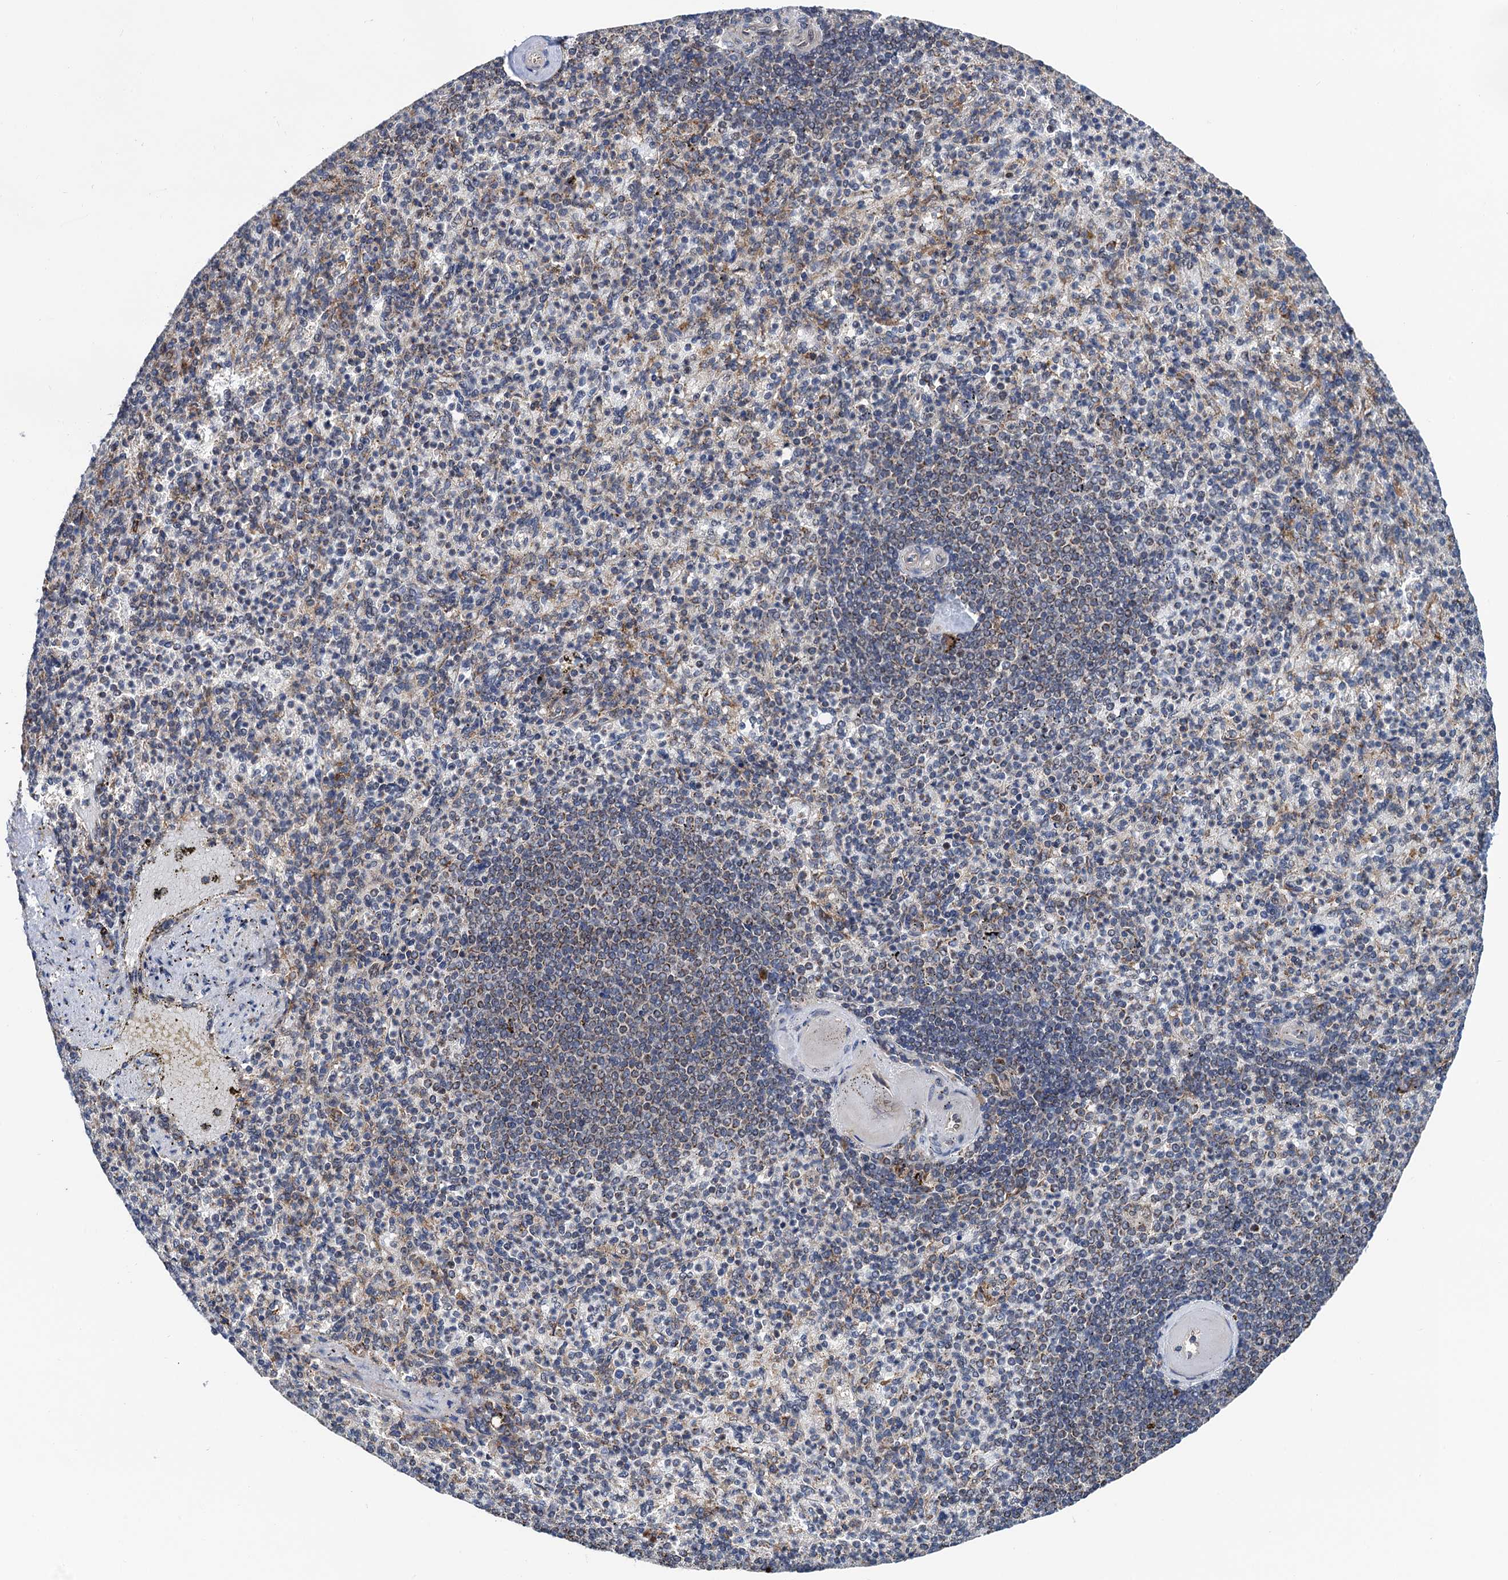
{"staining": {"intensity": "moderate", "quantity": "<25%", "location": "cytoplasmic/membranous"}, "tissue": "spleen", "cell_type": "Cells in red pulp", "image_type": "normal", "snomed": [{"axis": "morphology", "description": "Normal tissue, NOS"}, {"axis": "topography", "description": "Spleen"}], "caption": "Immunohistochemical staining of normal human spleen displays low levels of moderate cytoplasmic/membranous staining in approximately <25% of cells in red pulp. (IHC, brightfield microscopy, high magnification).", "gene": "CMPK2", "patient": {"sex": "female", "age": 74}}